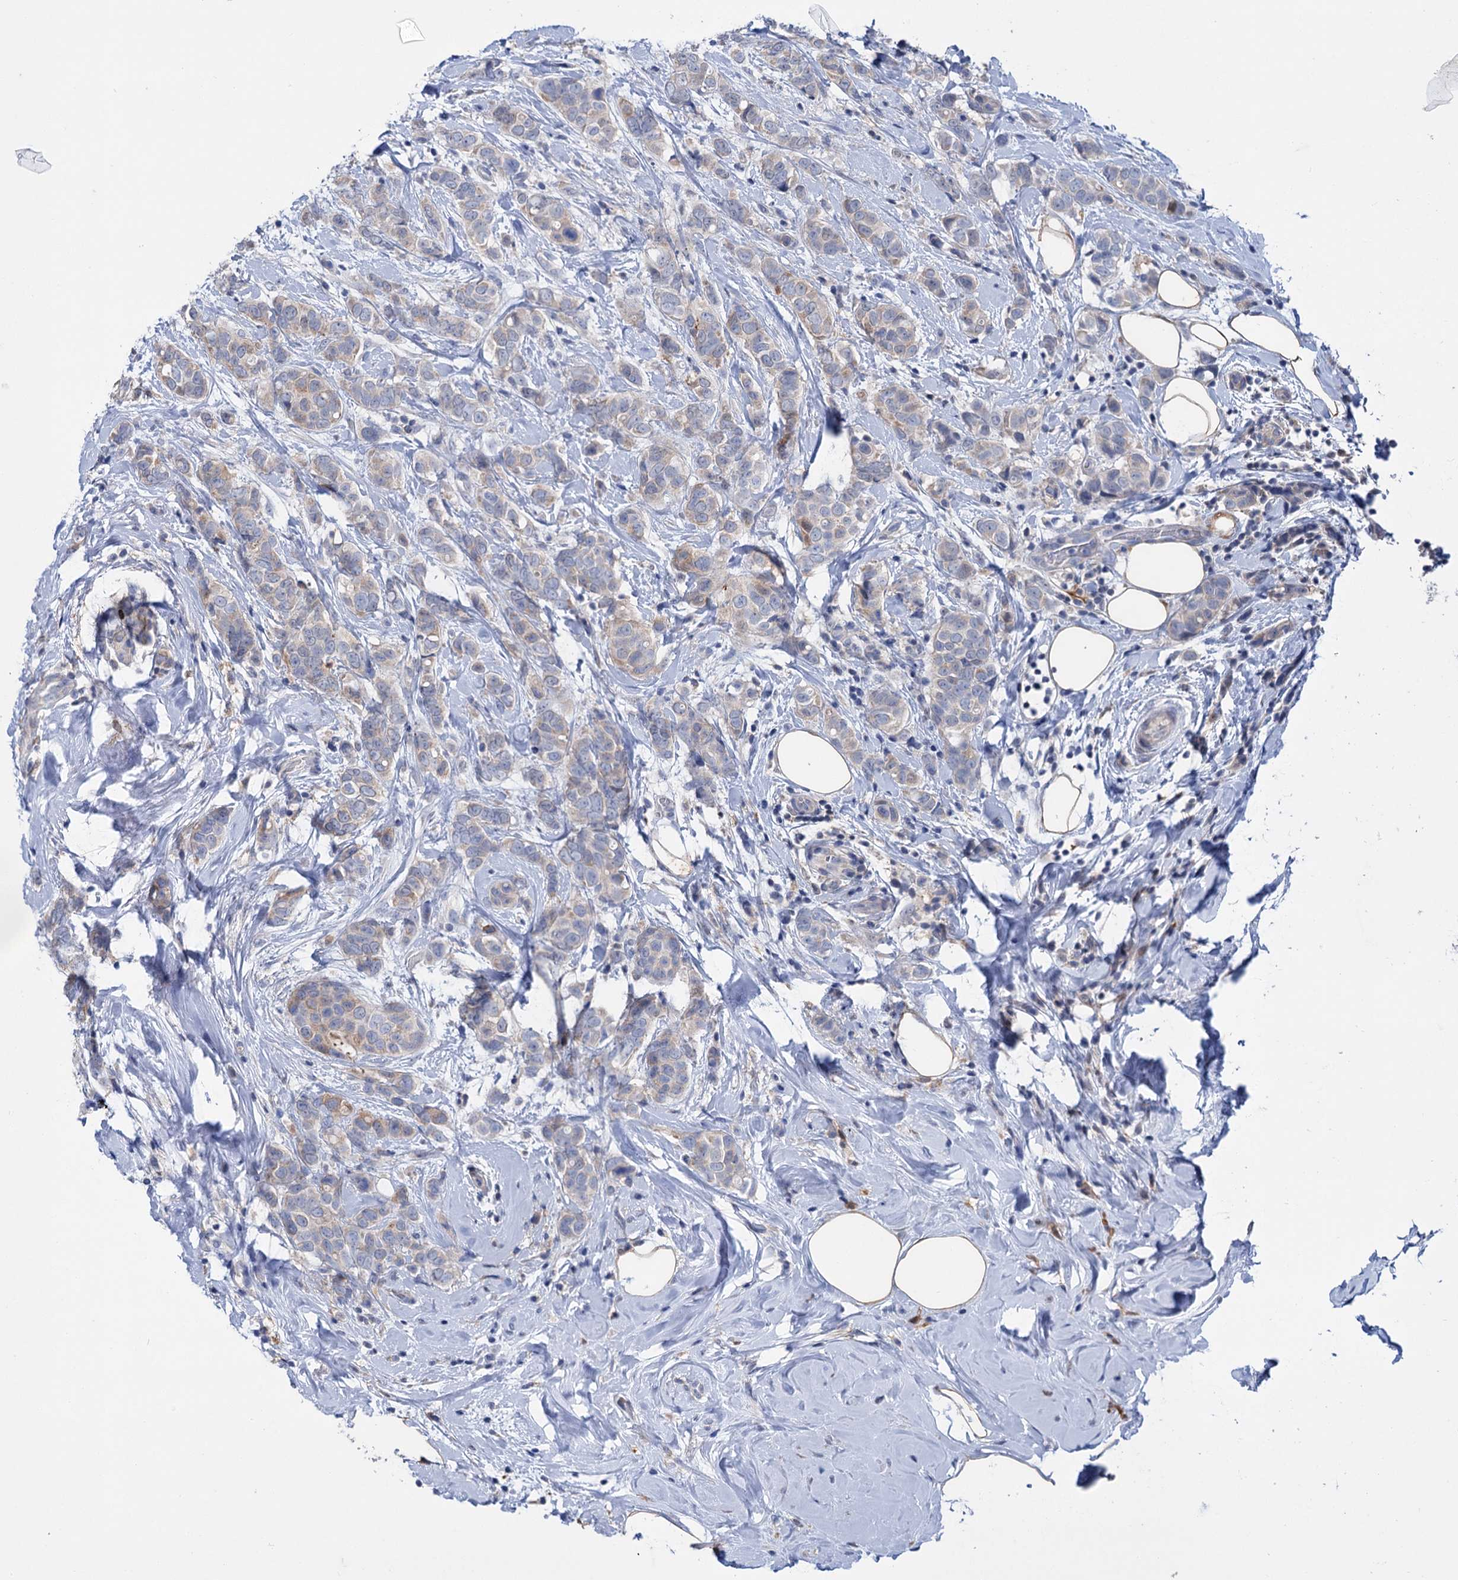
{"staining": {"intensity": "negative", "quantity": "none", "location": "none"}, "tissue": "breast cancer", "cell_type": "Tumor cells", "image_type": "cancer", "snomed": [{"axis": "morphology", "description": "Lobular carcinoma"}, {"axis": "topography", "description": "Breast"}], "caption": "An immunohistochemistry micrograph of breast lobular carcinoma is shown. There is no staining in tumor cells of breast lobular carcinoma.", "gene": "MID1IP1", "patient": {"sex": "female", "age": 51}}